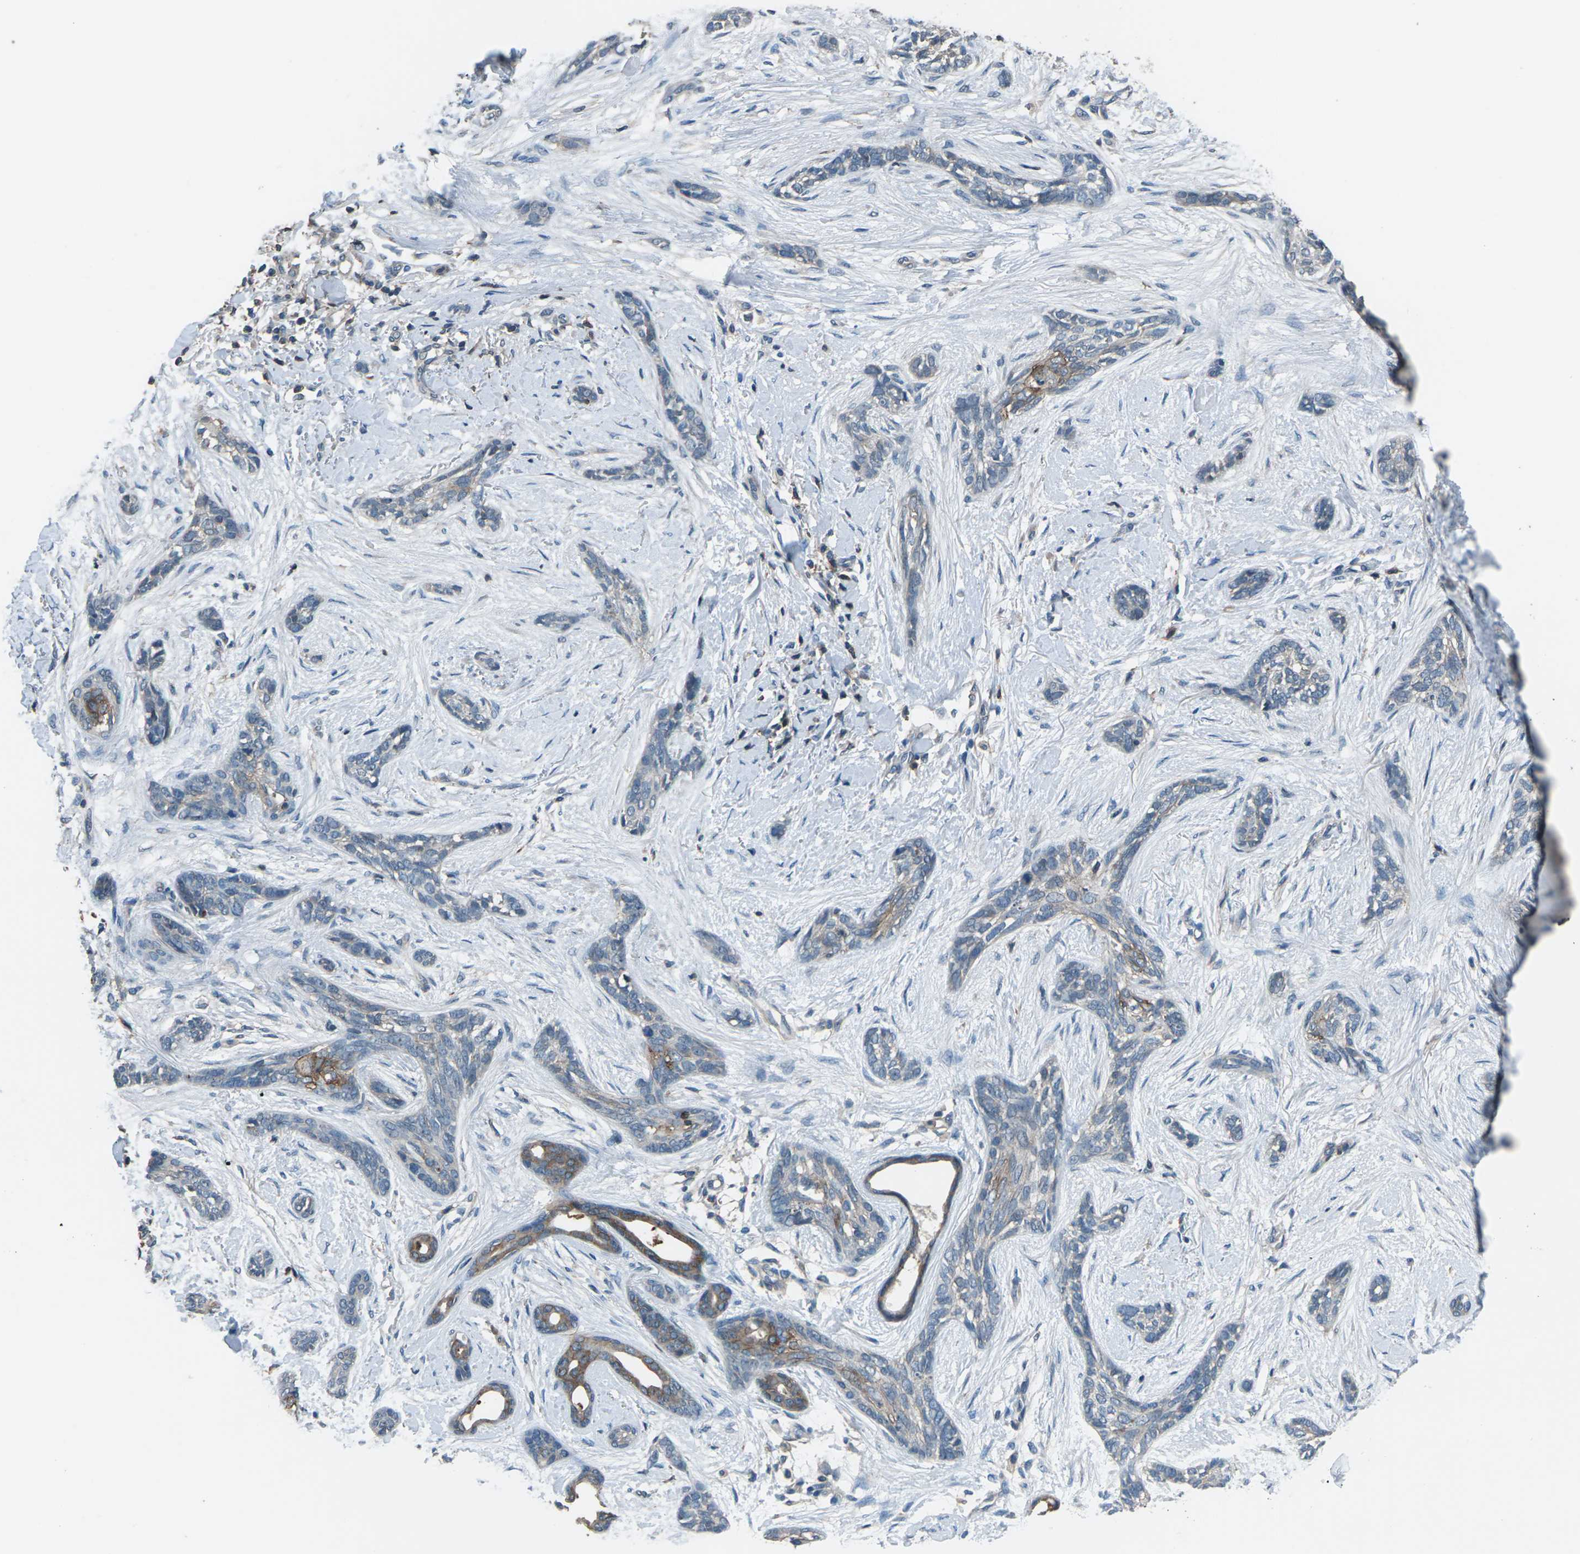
{"staining": {"intensity": "moderate", "quantity": "<25%", "location": "cytoplasmic/membranous"}, "tissue": "skin cancer", "cell_type": "Tumor cells", "image_type": "cancer", "snomed": [{"axis": "morphology", "description": "Basal cell carcinoma"}, {"axis": "morphology", "description": "Adnexal tumor, benign"}, {"axis": "topography", "description": "Skin"}], "caption": "An image showing moderate cytoplasmic/membranous expression in about <25% of tumor cells in benign adnexal tumor (skin), as visualized by brown immunohistochemical staining.", "gene": "CMTM4", "patient": {"sex": "female", "age": 42}}